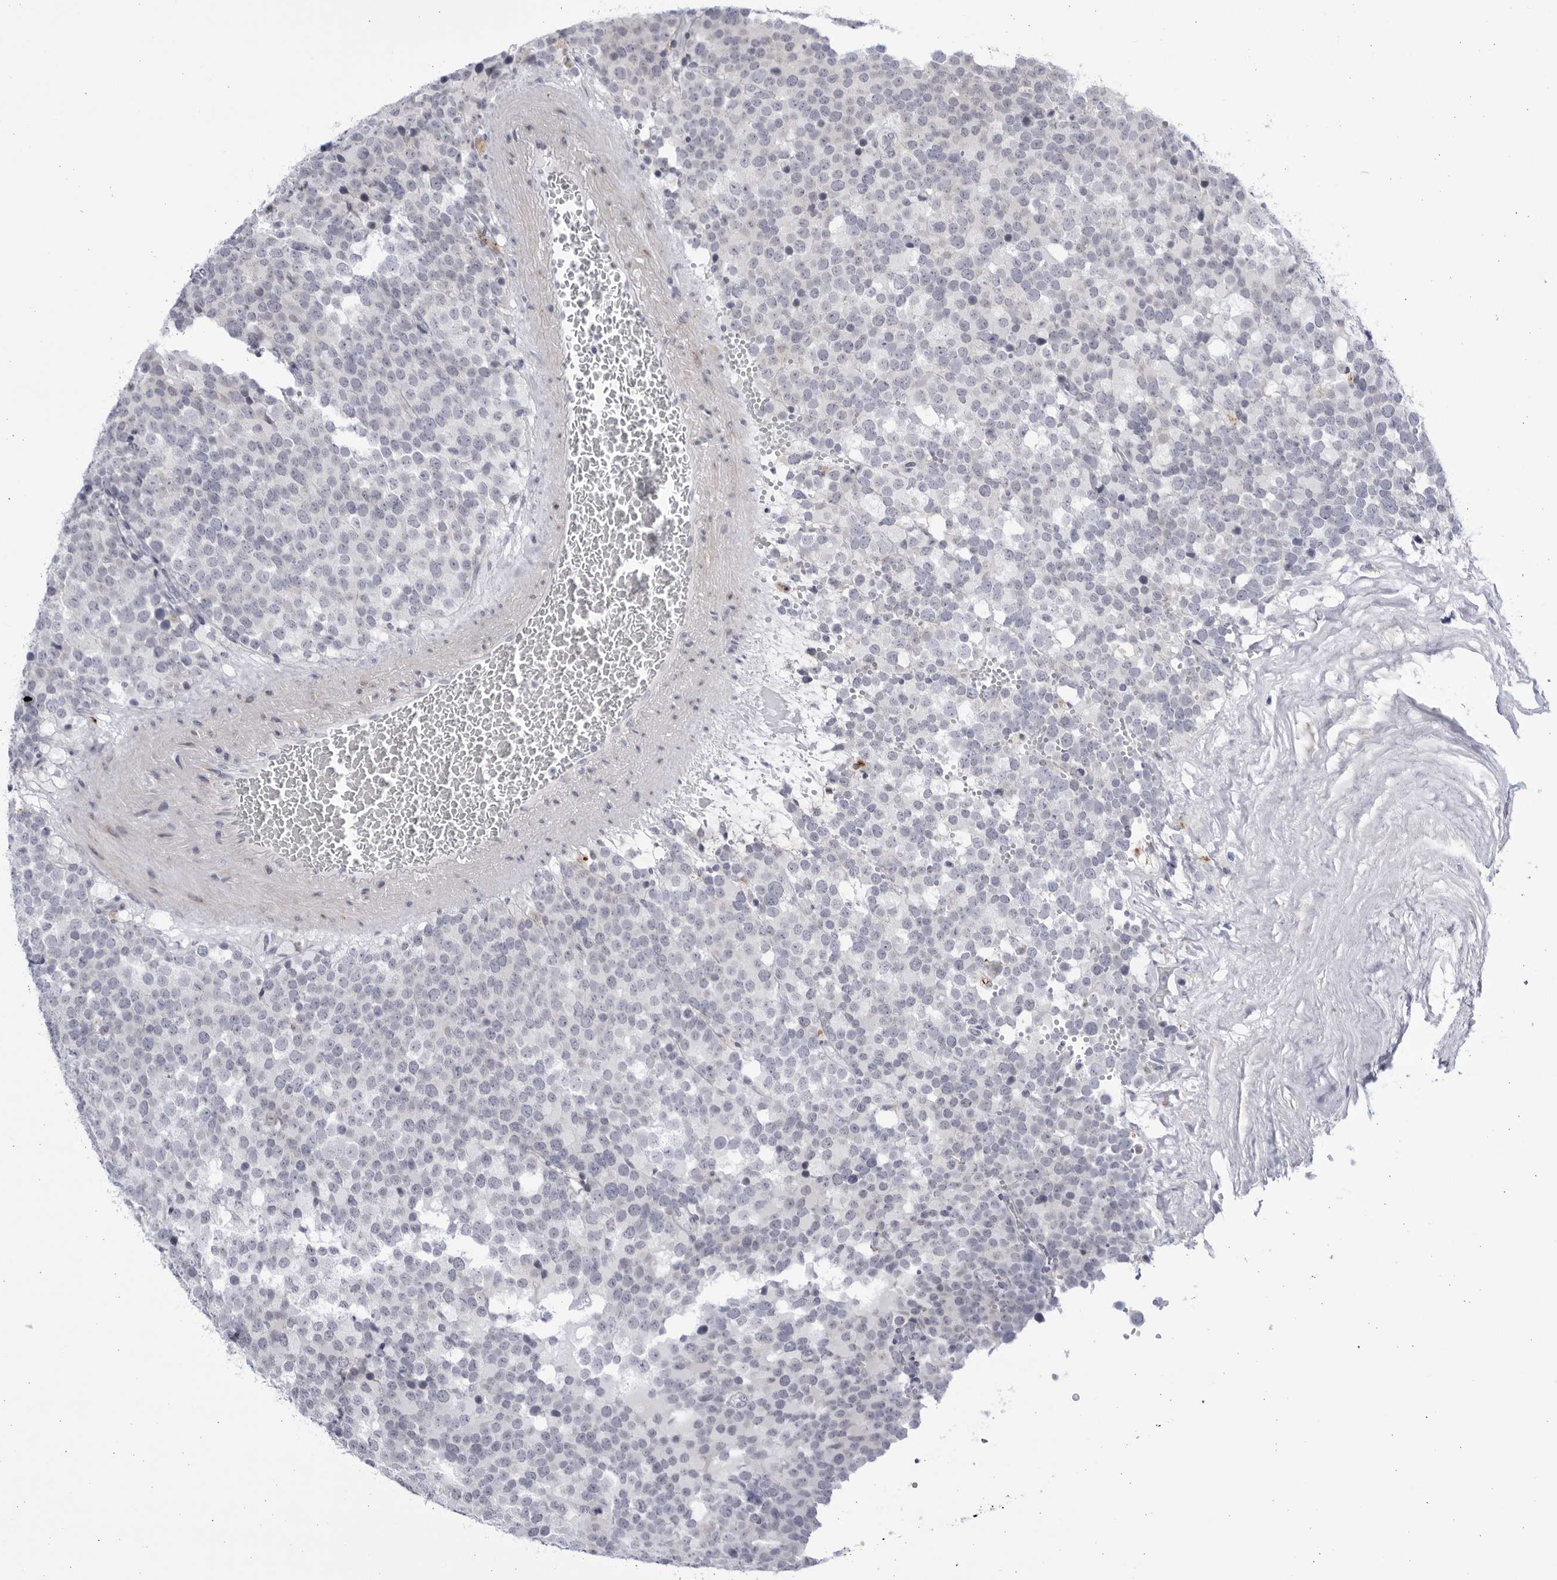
{"staining": {"intensity": "negative", "quantity": "none", "location": "none"}, "tissue": "testis cancer", "cell_type": "Tumor cells", "image_type": "cancer", "snomed": [{"axis": "morphology", "description": "Seminoma, NOS"}, {"axis": "topography", "description": "Testis"}], "caption": "Tumor cells are negative for brown protein staining in testis cancer (seminoma).", "gene": "CCDC181", "patient": {"sex": "male", "age": 71}}